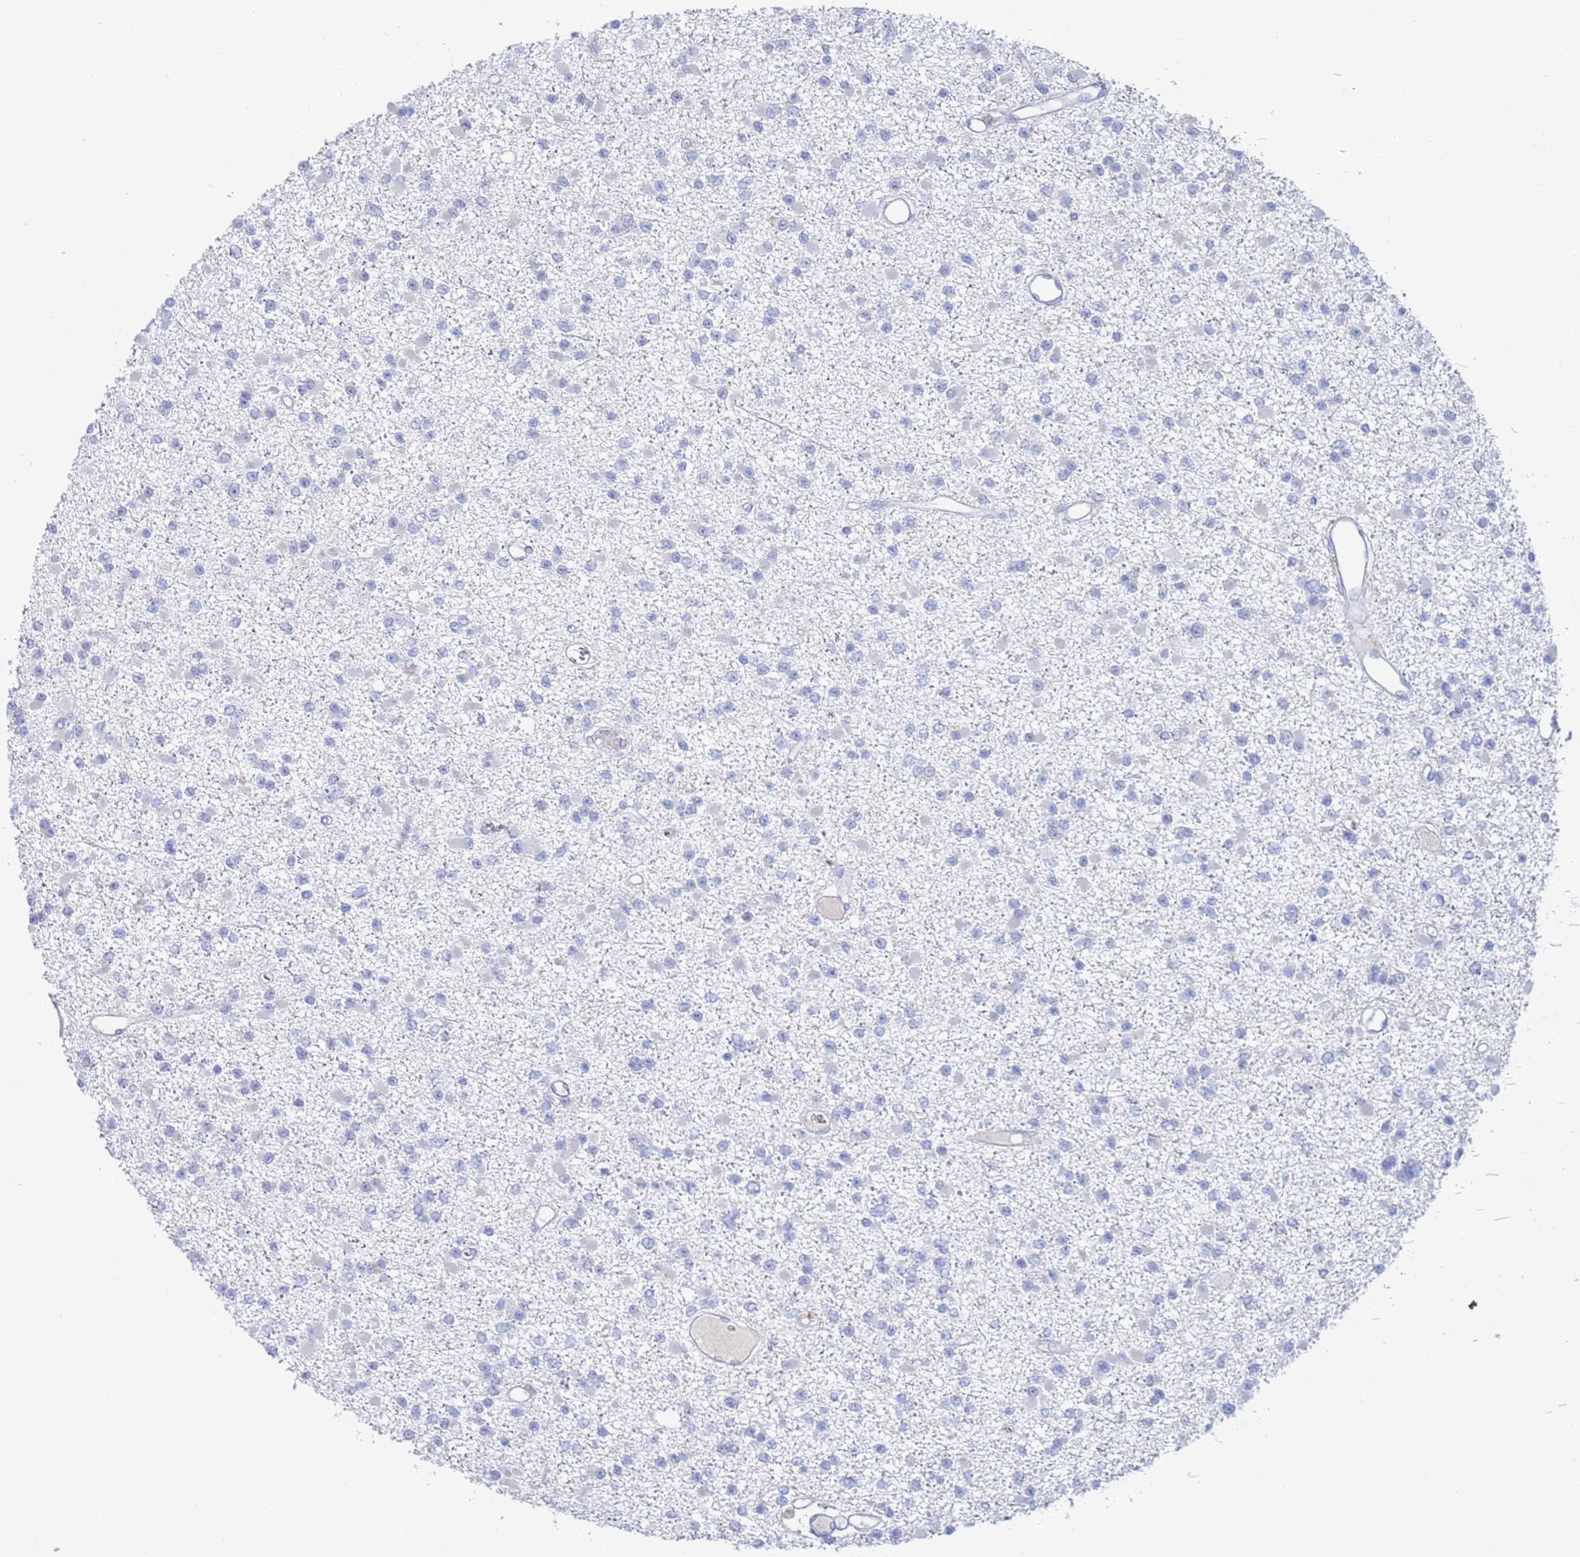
{"staining": {"intensity": "negative", "quantity": "none", "location": "none"}, "tissue": "glioma", "cell_type": "Tumor cells", "image_type": "cancer", "snomed": [{"axis": "morphology", "description": "Glioma, malignant, Low grade"}, {"axis": "topography", "description": "Brain"}], "caption": "A histopathology image of human low-grade glioma (malignant) is negative for staining in tumor cells.", "gene": "FUCA1", "patient": {"sex": "female", "age": 22}}